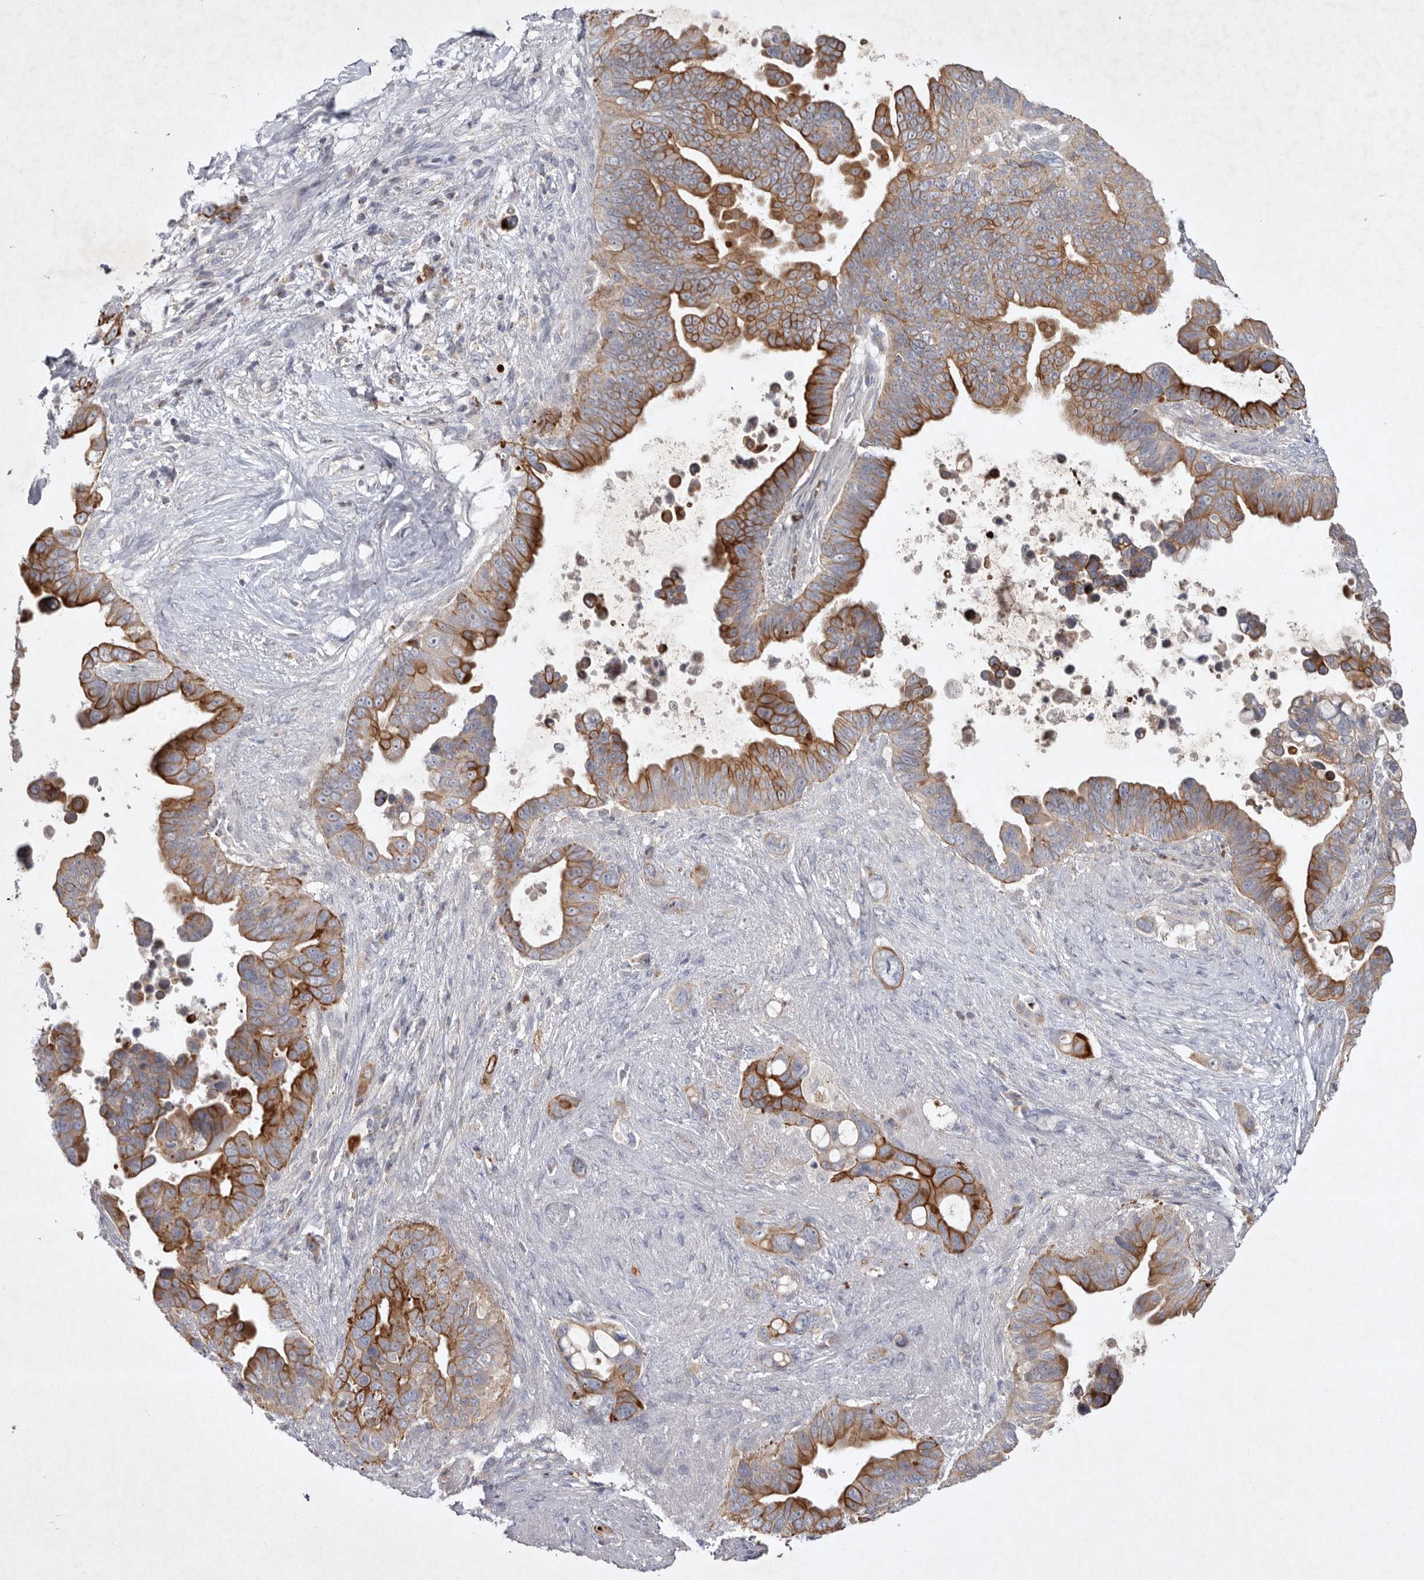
{"staining": {"intensity": "strong", "quantity": ">75%", "location": "cytoplasmic/membranous"}, "tissue": "pancreatic cancer", "cell_type": "Tumor cells", "image_type": "cancer", "snomed": [{"axis": "morphology", "description": "Adenocarcinoma, NOS"}, {"axis": "topography", "description": "Pancreas"}], "caption": "Immunohistochemistry of human pancreatic cancer (adenocarcinoma) displays high levels of strong cytoplasmic/membranous staining in about >75% of tumor cells.", "gene": "TNFSF14", "patient": {"sex": "female", "age": 72}}